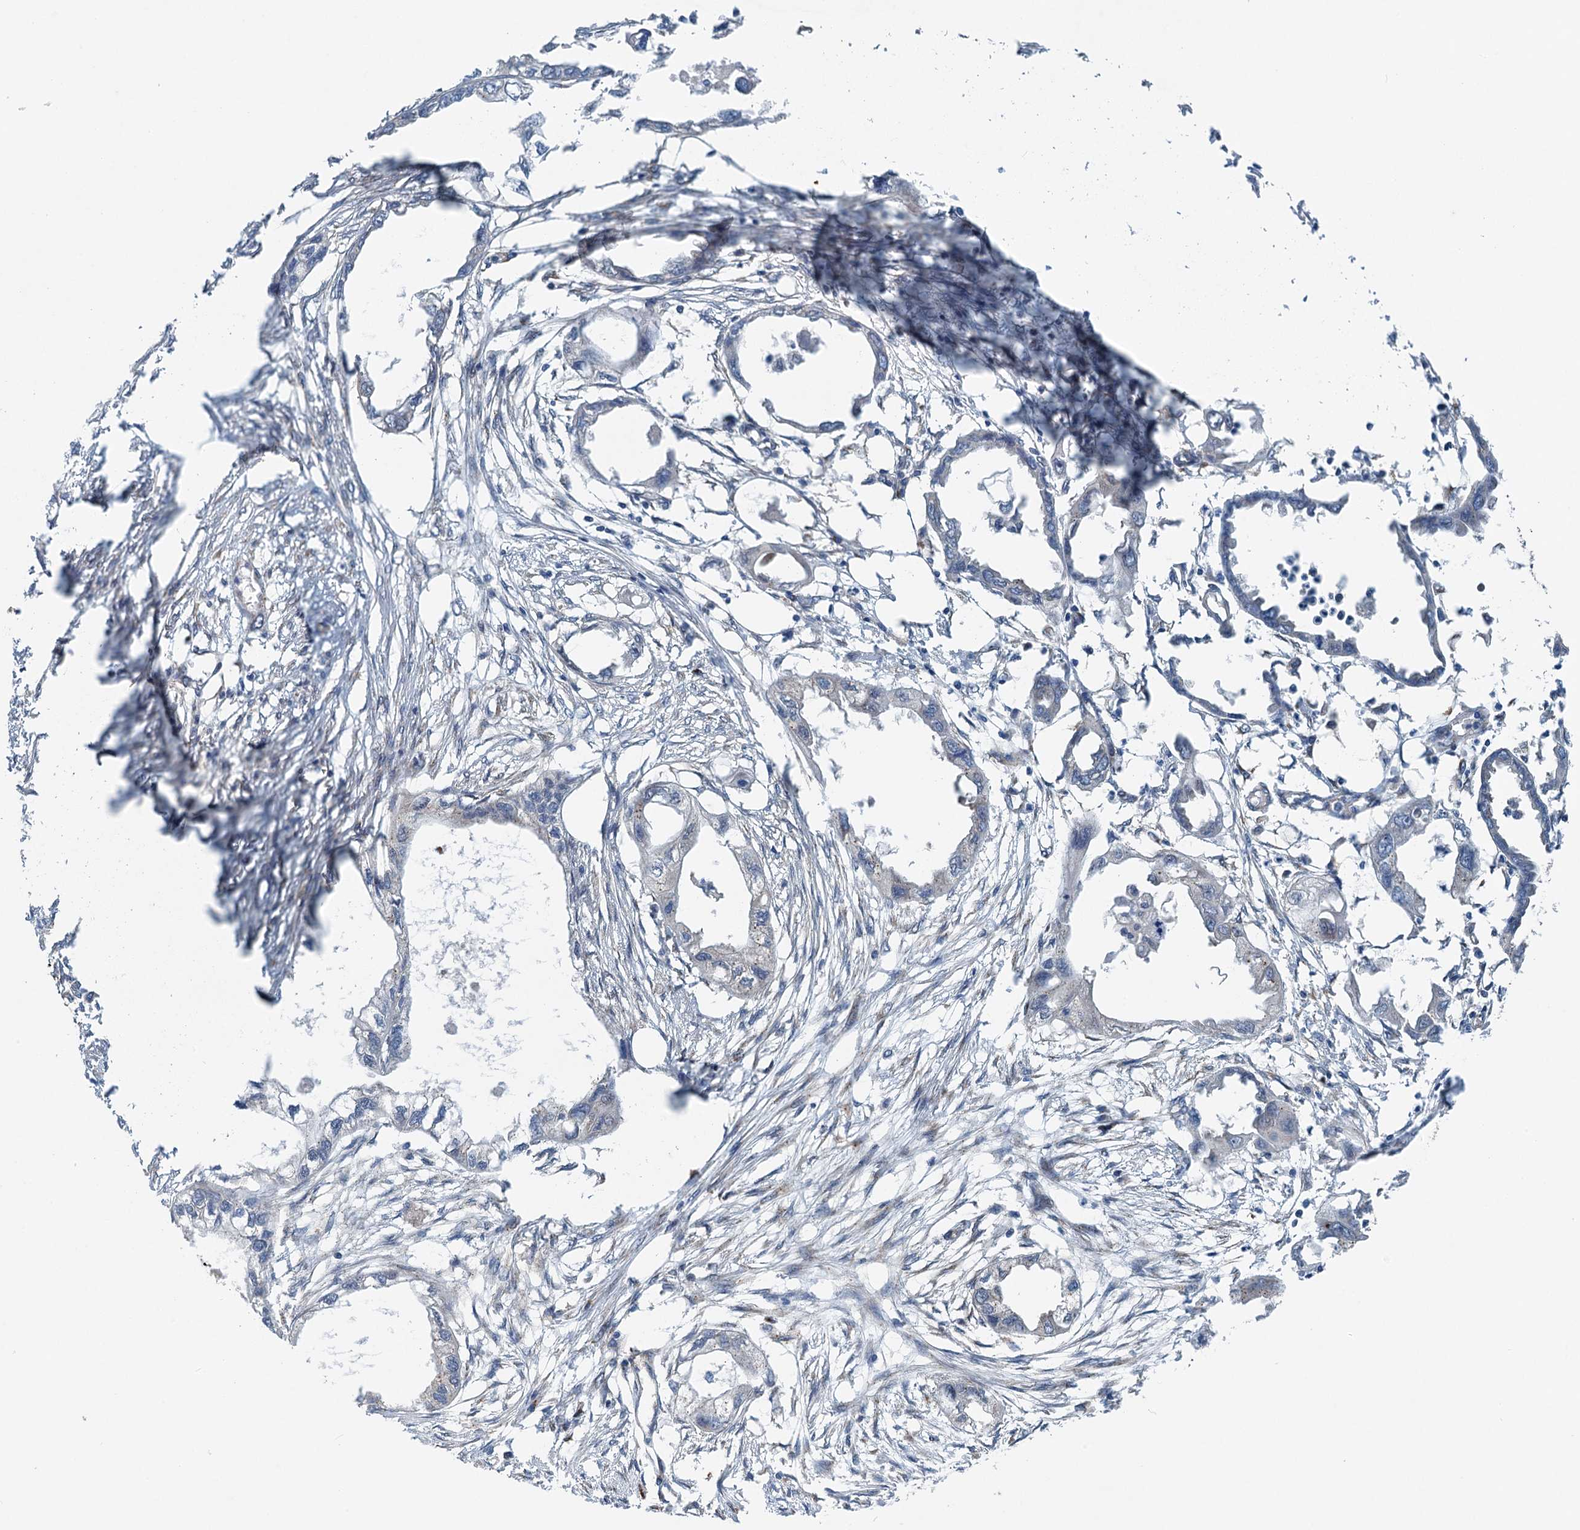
{"staining": {"intensity": "negative", "quantity": "none", "location": "none"}, "tissue": "endometrial cancer", "cell_type": "Tumor cells", "image_type": "cancer", "snomed": [{"axis": "morphology", "description": "Adenocarcinoma, NOS"}, {"axis": "morphology", "description": "Adenocarcinoma, metastatic, NOS"}, {"axis": "topography", "description": "Adipose tissue"}, {"axis": "topography", "description": "Endometrium"}], "caption": "DAB (3,3'-diaminobenzidine) immunohistochemical staining of endometrial cancer (adenocarcinoma) shows no significant staining in tumor cells. The staining was performed using DAB to visualize the protein expression in brown, while the nuclei were stained in blue with hematoxylin (Magnification: 20x).", "gene": "DYNC2I2", "patient": {"sex": "female", "age": 67}}